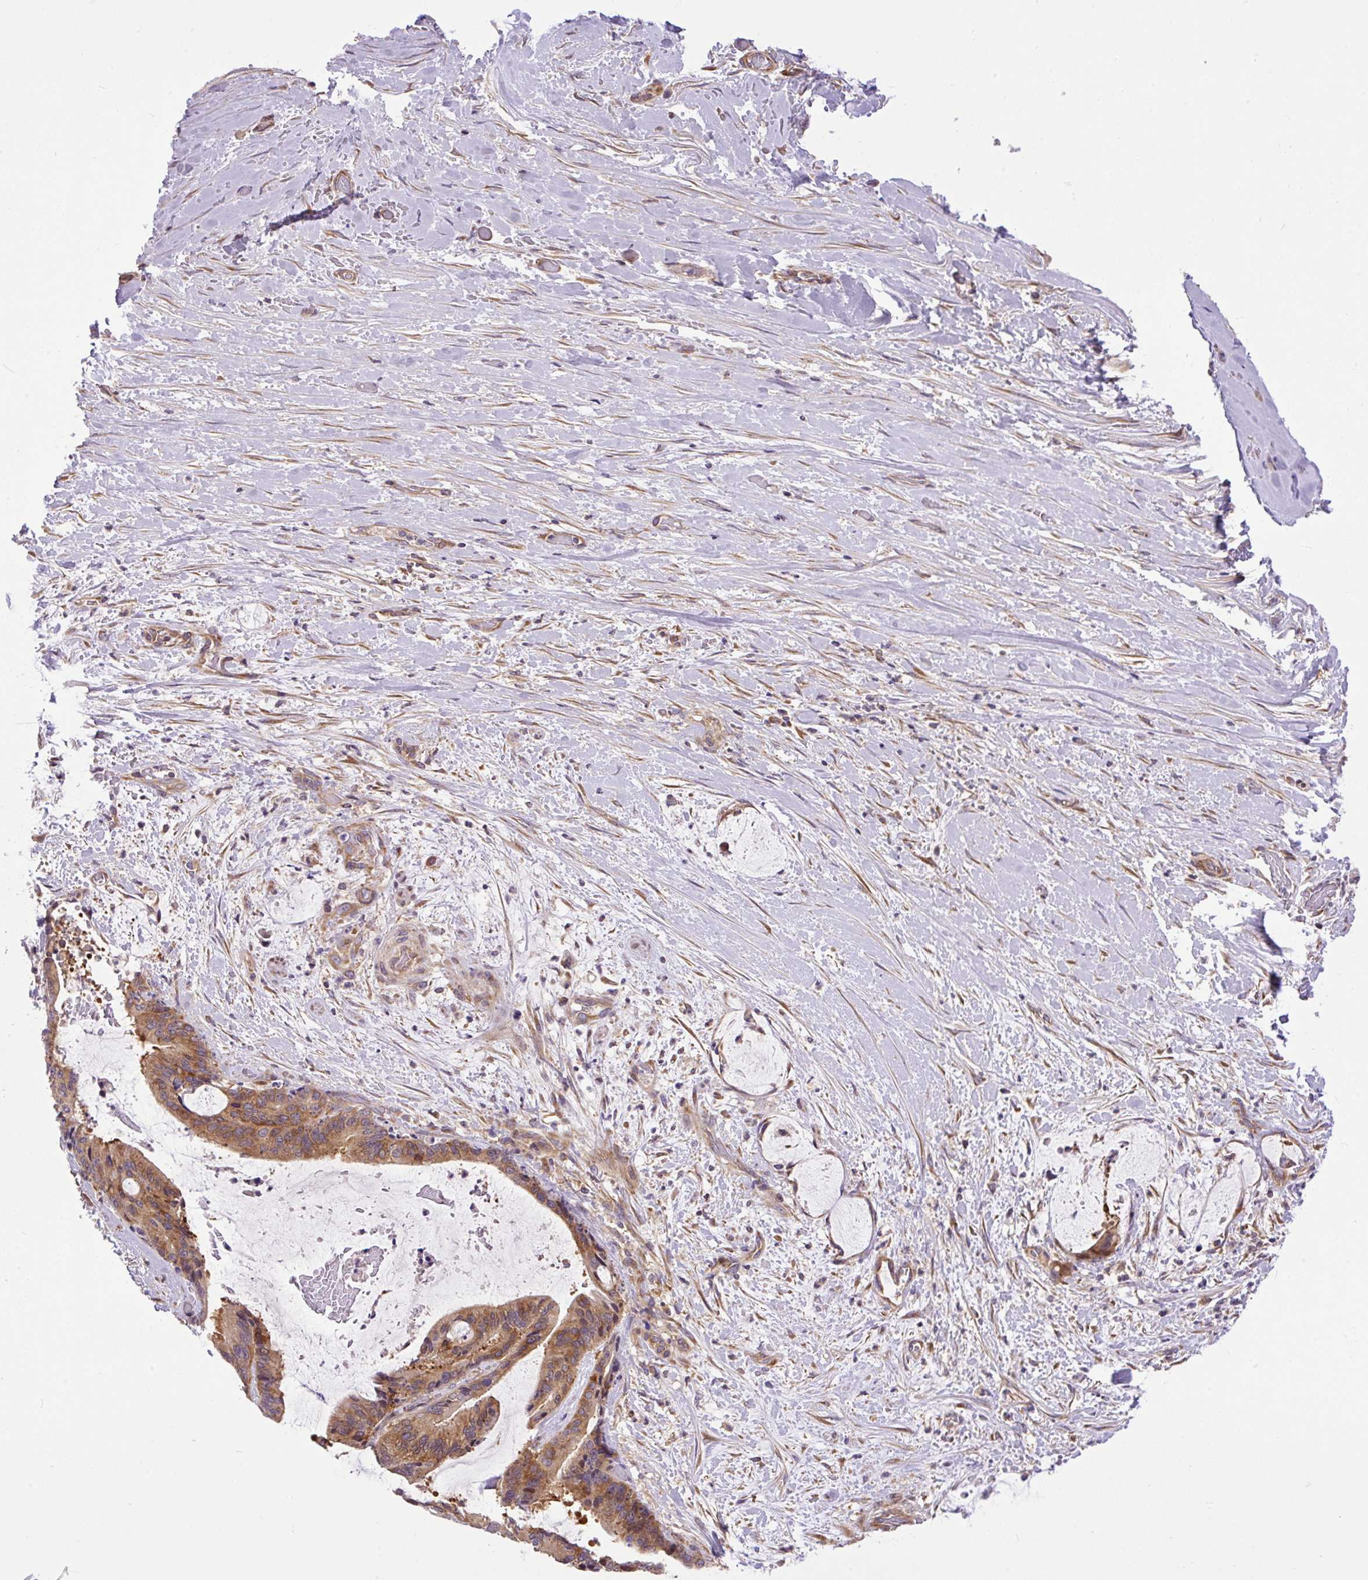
{"staining": {"intensity": "moderate", "quantity": ">75%", "location": "cytoplasmic/membranous"}, "tissue": "liver cancer", "cell_type": "Tumor cells", "image_type": "cancer", "snomed": [{"axis": "morphology", "description": "Normal tissue, NOS"}, {"axis": "morphology", "description": "Cholangiocarcinoma"}, {"axis": "topography", "description": "Liver"}, {"axis": "topography", "description": "Peripheral nerve tissue"}], "caption": "Brown immunohistochemical staining in human liver cholangiocarcinoma shows moderate cytoplasmic/membranous expression in approximately >75% of tumor cells.", "gene": "TRIM17", "patient": {"sex": "female", "age": 73}}